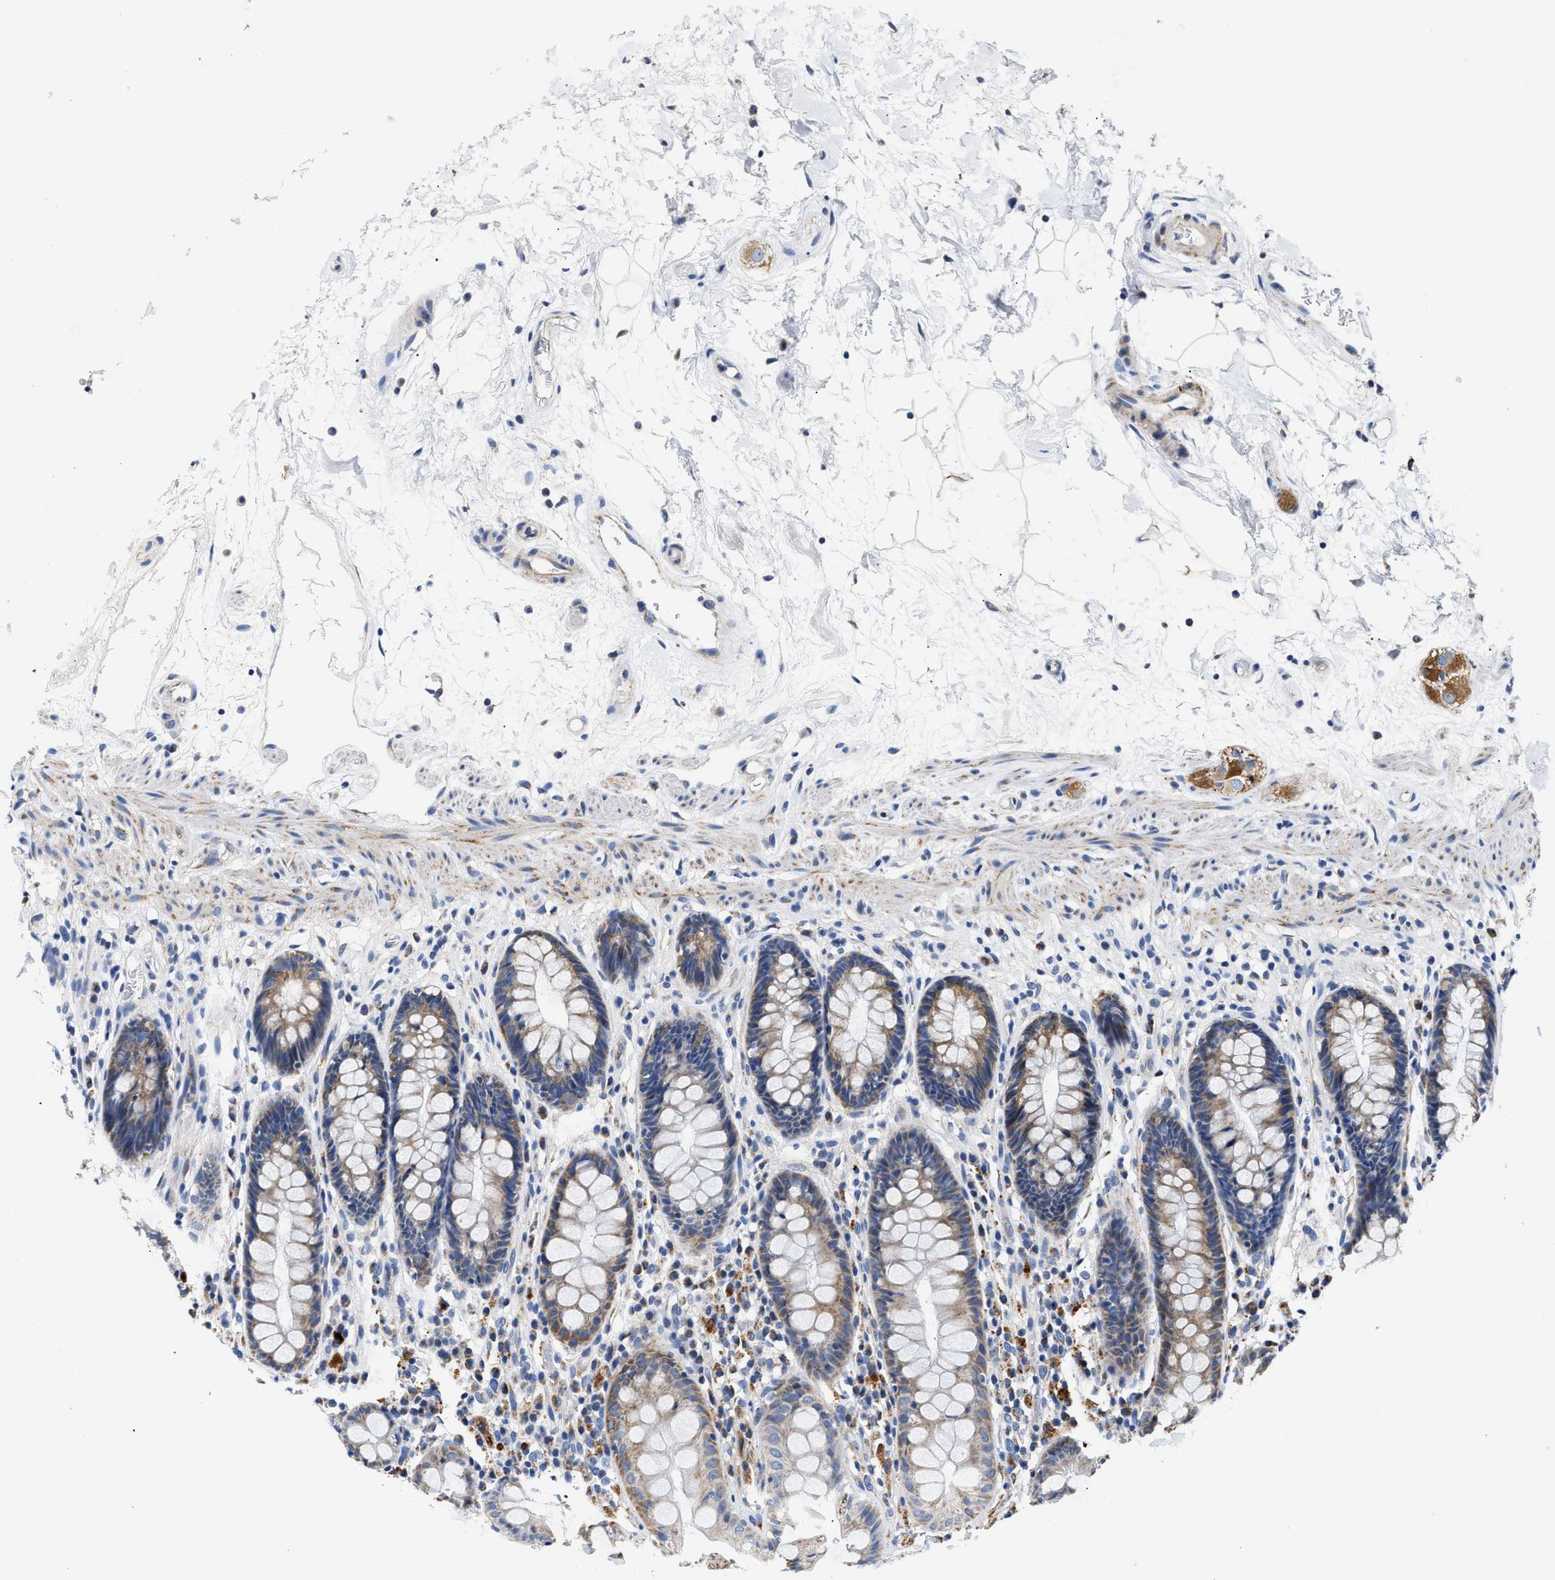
{"staining": {"intensity": "moderate", "quantity": ">75%", "location": "cytoplasmic/membranous"}, "tissue": "rectum", "cell_type": "Glandular cells", "image_type": "normal", "snomed": [{"axis": "morphology", "description": "Normal tissue, NOS"}, {"axis": "topography", "description": "Rectum"}], "caption": "Immunohistochemistry staining of benign rectum, which exhibits medium levels of moderate cytoplasmic/membranous staining in about >75% of glandular cells indicating moderate cytoplasmic/membranous protein positivity. The staining was performed using DAB (3,3'-diaminobenzidine) (brown) for protein detection and nuclei were counterstained in hematoxylin (blue).", "gene": "ACADVL", "patient": {"sex": "male", "age": 64}}